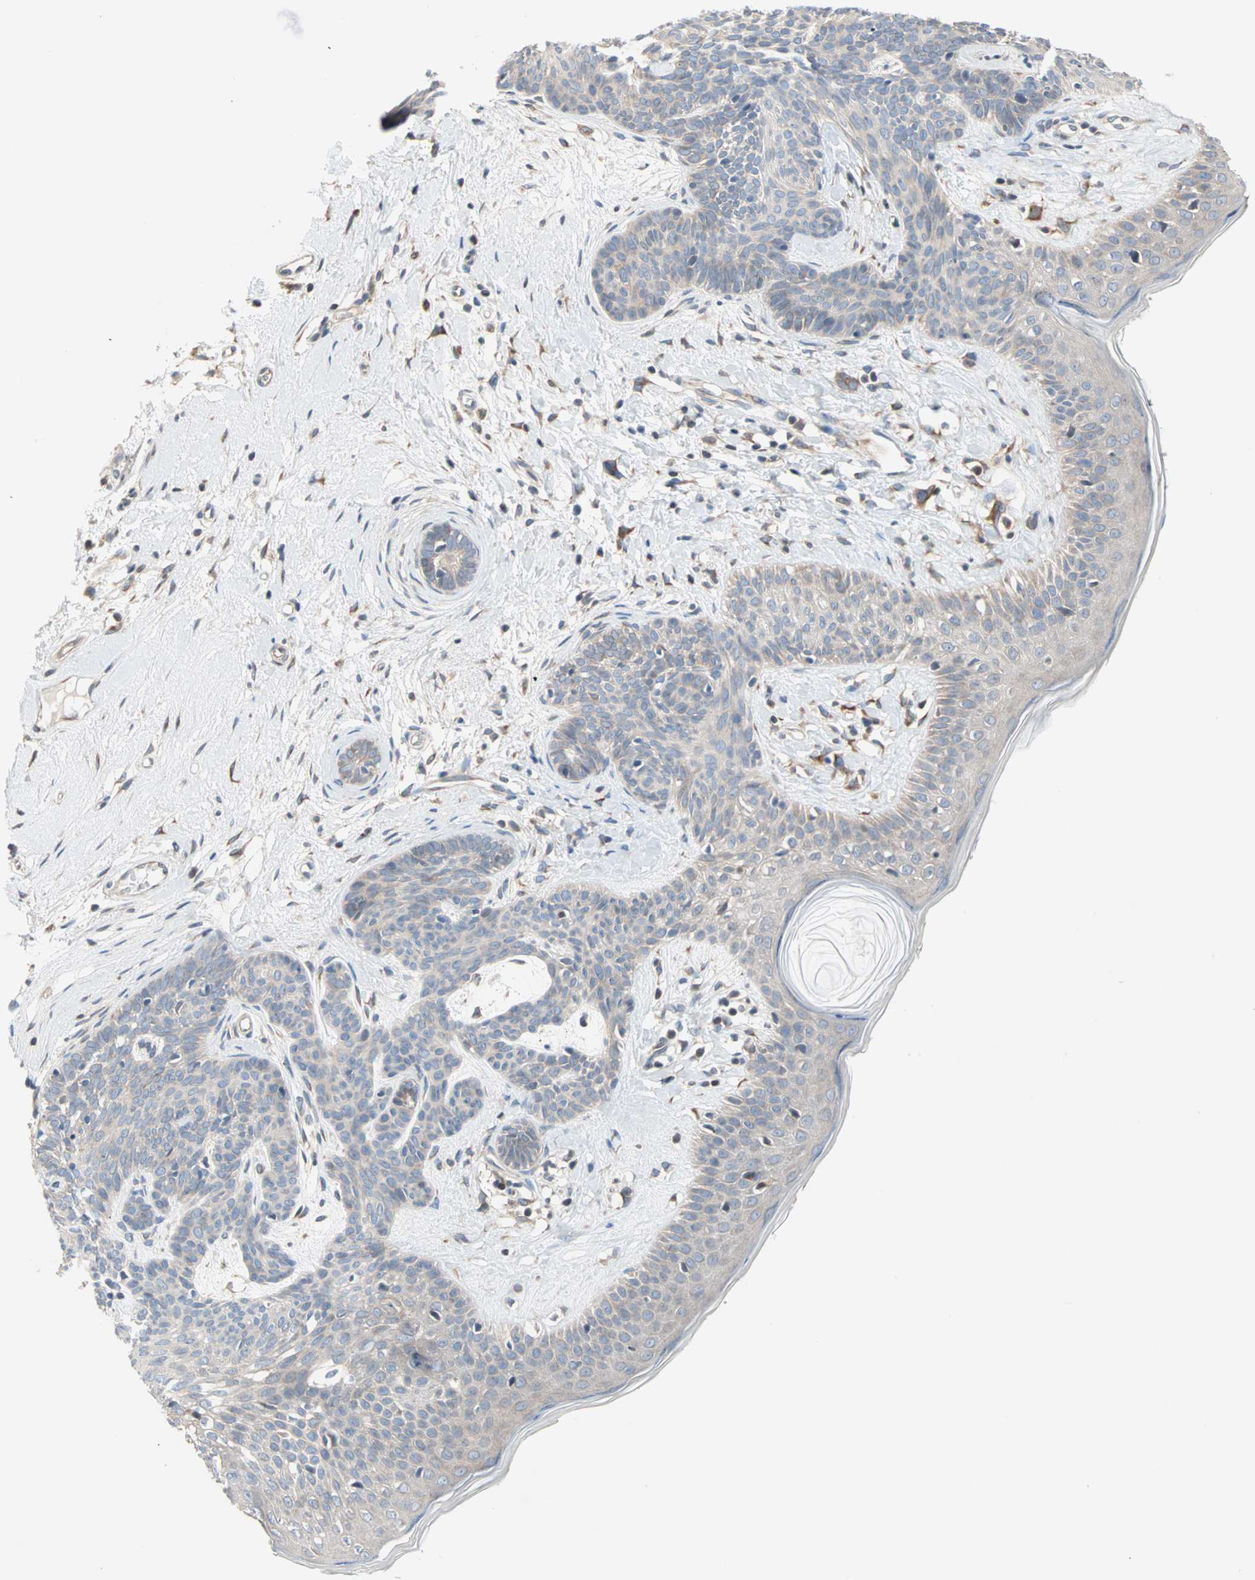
{"staining": {"intensity": "weak", "quantity": "25%-75%", "location": "cytoplasmic/membranous"}, "tissue": "skin cancer", "cell_type": "Tumor cells", "image_type": "cancer", "snomed": [{"axis": "morphology", "description": "Developmental malformation"}, {"axis": "morphology", "description": "Basal cell carcinoma"}, {"axis": "topography", "description": "Skin"}], "caption": "High-magnification brightfield microscopy of skin cancer (basal cell carcinoma) stained with DAB (3,3'-diaminobenzidine) (brown) and counterstained with hematoxylin (blue). tumor cells exhibit weak cytoplasmic/membranous expression is seen in about25%-75% of cells.", "gene": "SAR1A", "patient": {"sex": "female", "age": 62}}